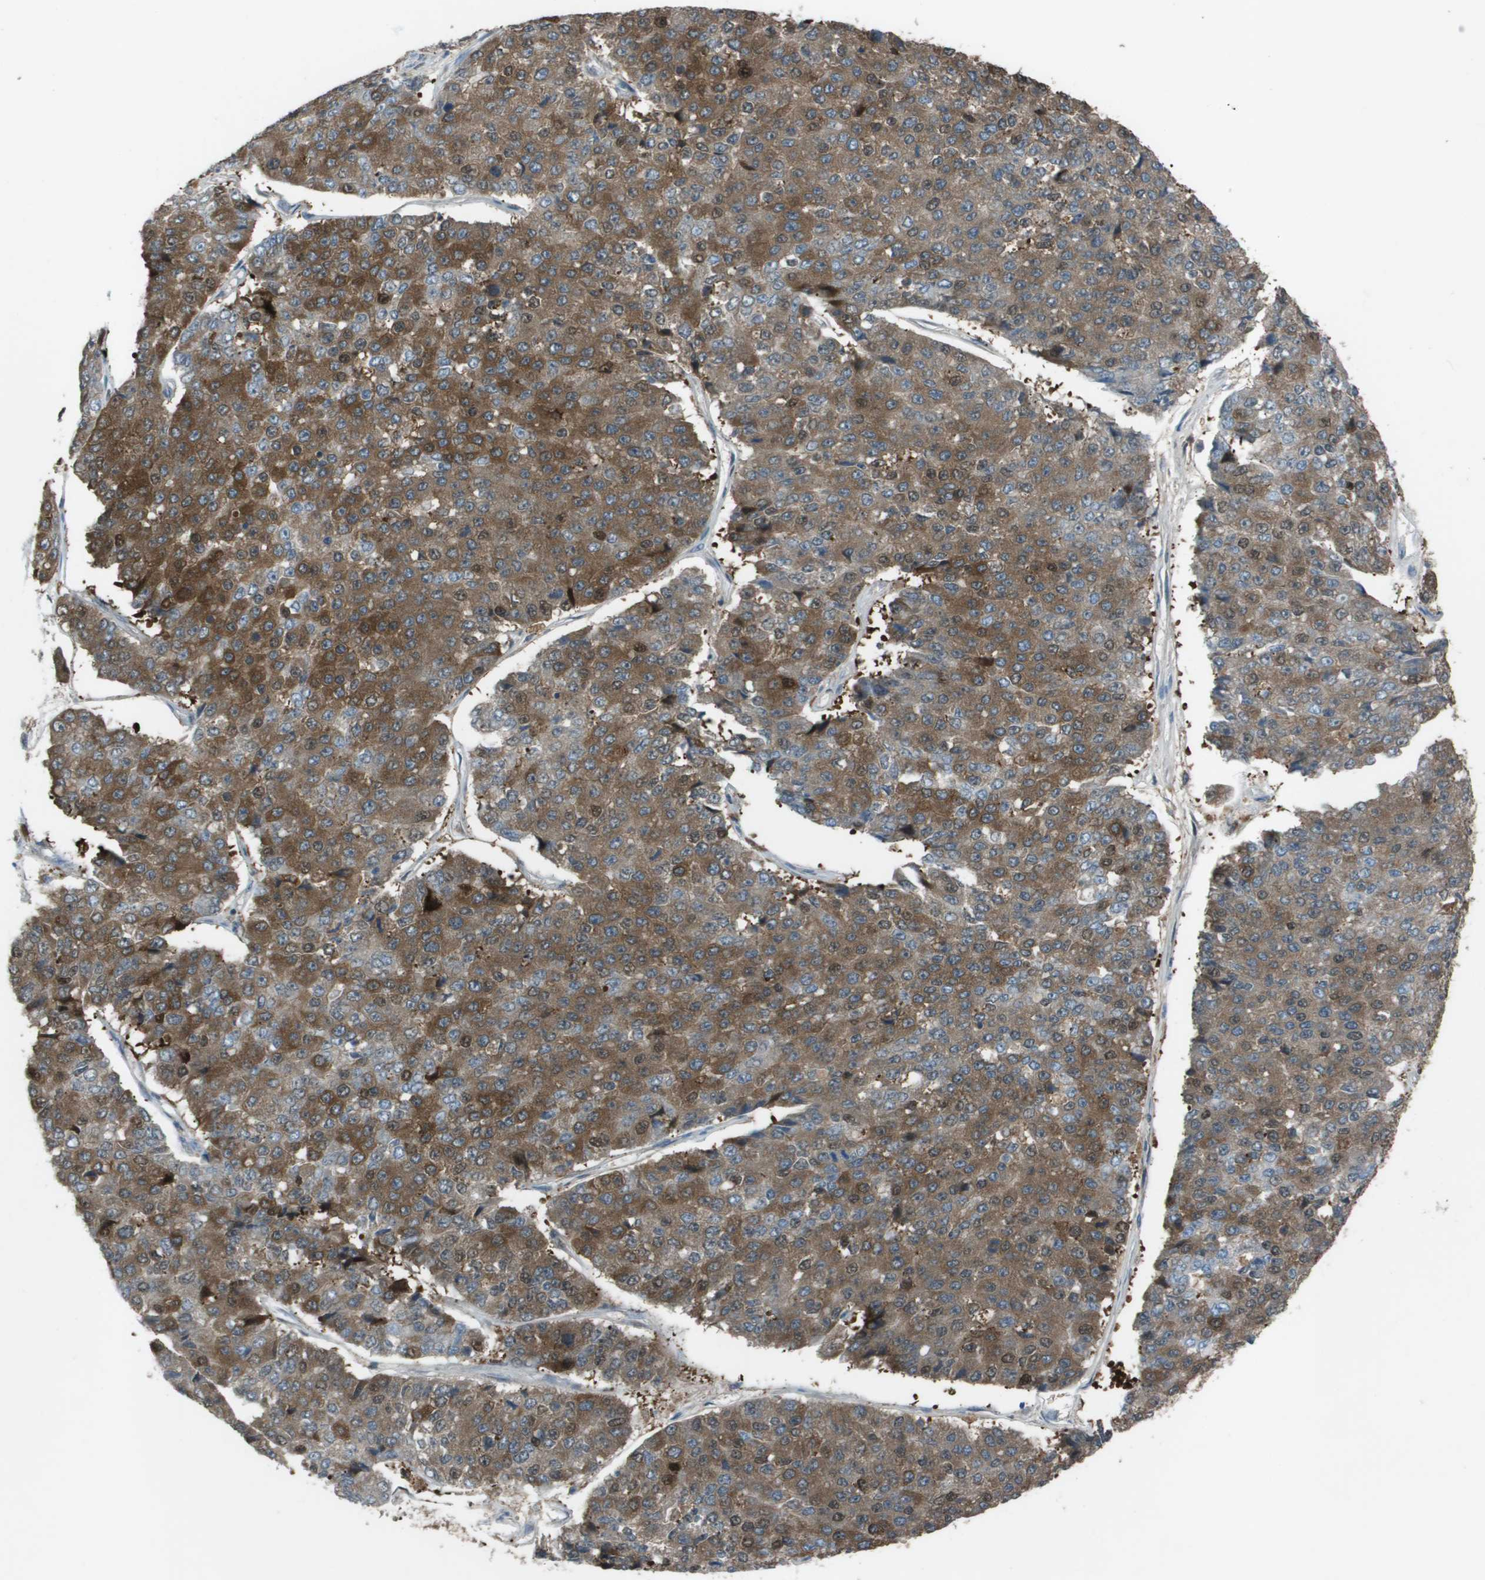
{"staining": {"intensity": "moderate", "quantity": ">75%", "location": "cytoplasmic/membranous"}, "tissue": "pancreatic cancer", "cell_type": "Tumor cells", "image_type": "cancer", "snomed": [{"axis": "morphology", "description": "Adenocarcinoma, NOS"}, {"axis": "topography", "description": "Pancreas"}], "caption": "Tumor cells demonstrate moderate cytoplasmic/membranous staining in about >75% of cells in pancreatic adenocarcinoma.", "gene": "CAMK4", "patient": {"sex": "male", "age": 50}}